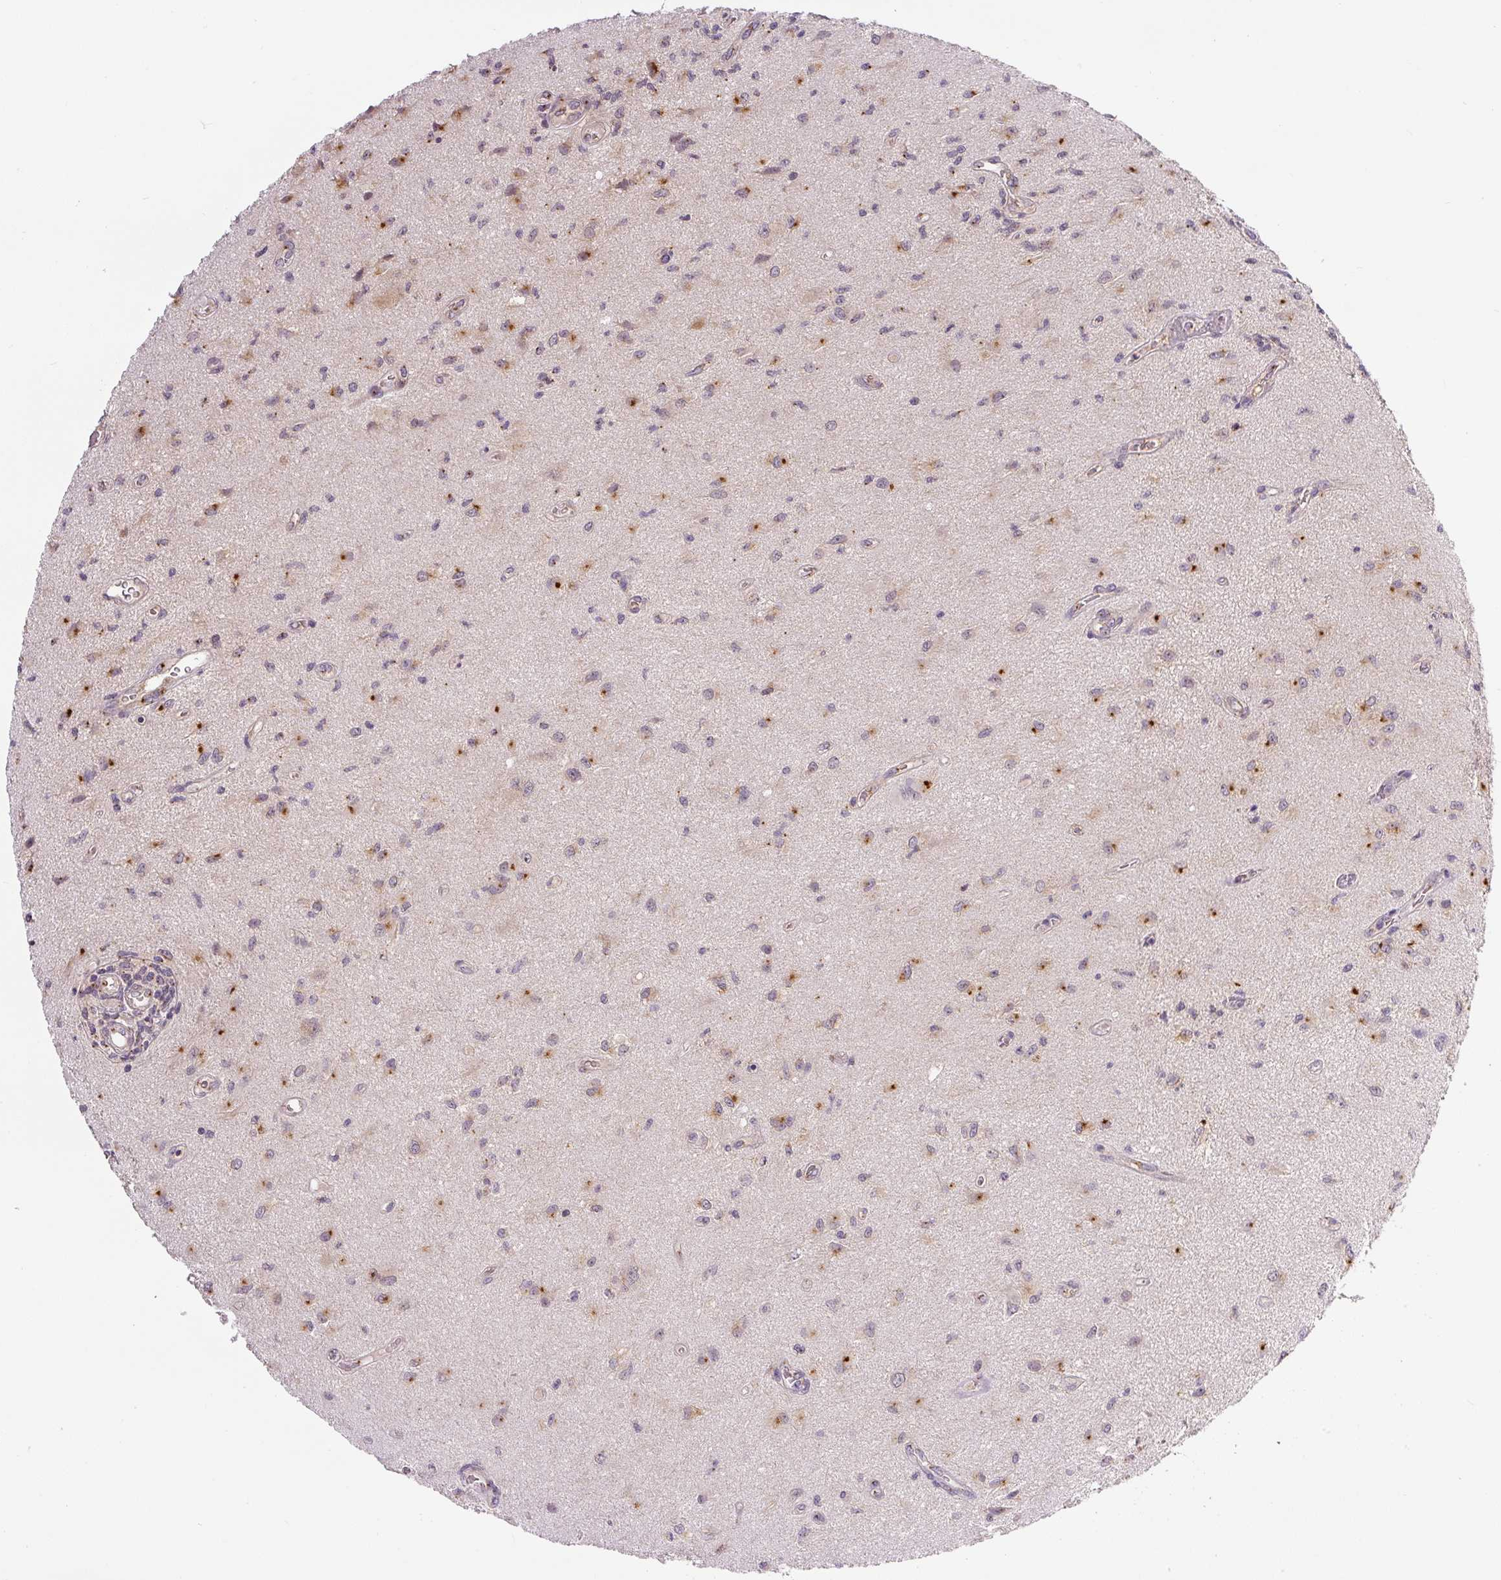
{"staining": {"intensity": "moderate", "quantity": "25%-75%", "location": "cytoplasmic/membranous"}, "tissue": "glioma", "cell_type": "Tumor cells", "image_type": "cancer", "snomed": [{"axis": "morphology", "description": "Glioma, malignant, High grade"}, {"axis": "topography", "description": "Brain"}], "caption": "A brown stain labels moderate cytoplasmic/membranous staining of a protein in malignant glioma (high-grade) tumor cells. The staining is performed using DAB (3,3'-diaminobenzidine) brown chromogen to label protein expression. The nuclei are counter-stained blue using hematoxylin.", "gene": "PCM1", "patient": {"sex": "male", "age": 67}}